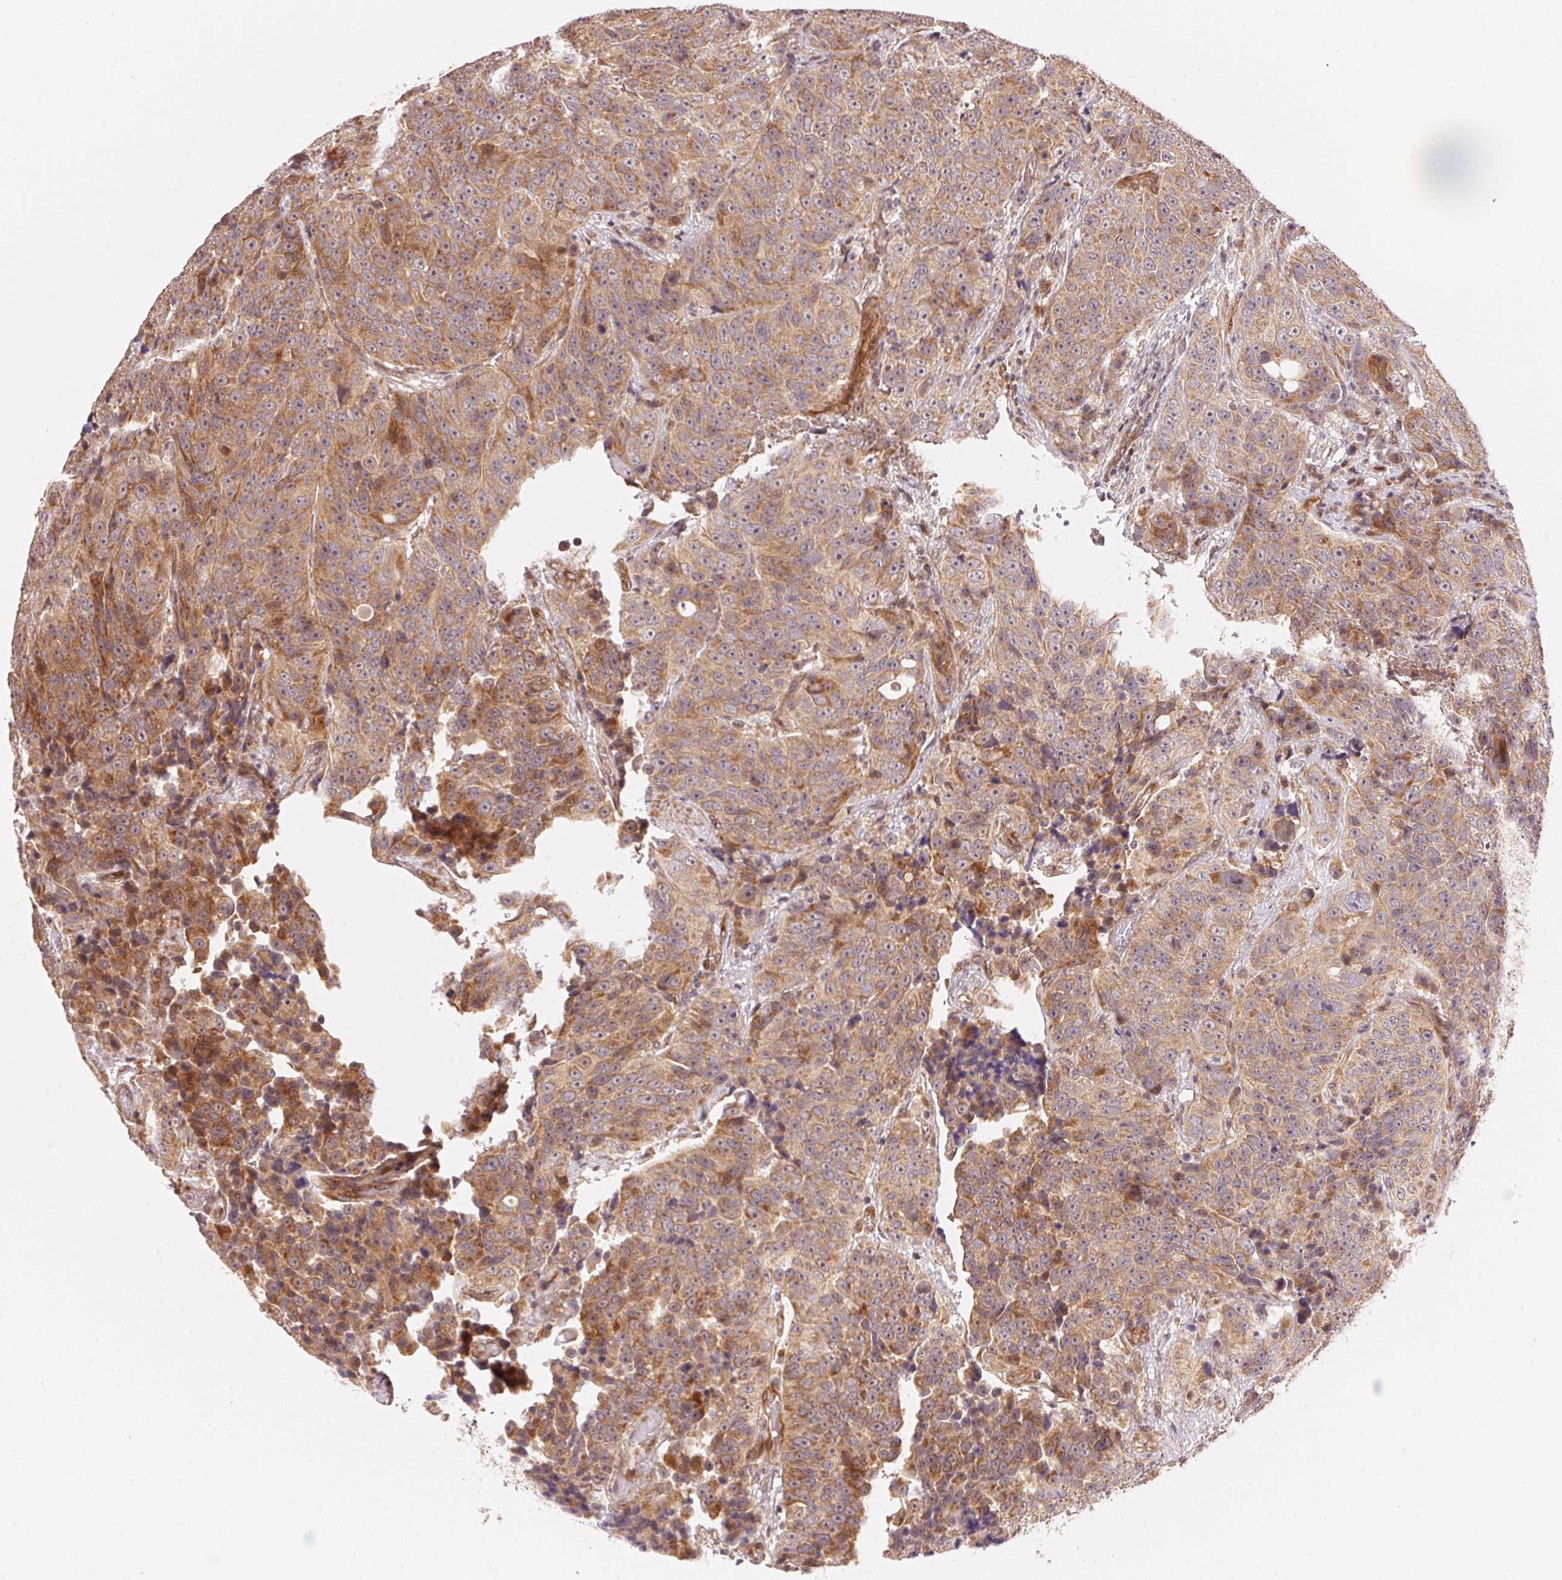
{"staining": {"intensity": "moderate", "quantity": ">75%", "location": "cytoplasmic/membranous"}, "tissue": "urothelial cancer", "cell_type": "Tumor cells", "image_type": "cancer", "snomed": [{"axis": "morphology", "description": "Urothelial carcinoma, NOS"}, {"axis": "topography", "description": "Urinary bladder"}], "caption": "This is a micrograph of IHC staining of transitional cell carcinoma, which shows moderate expression in the cytoplasmic/membranous of tumor cells.", "gene": "TNIP2", "patient": {"sex": "male", "age": 52}}